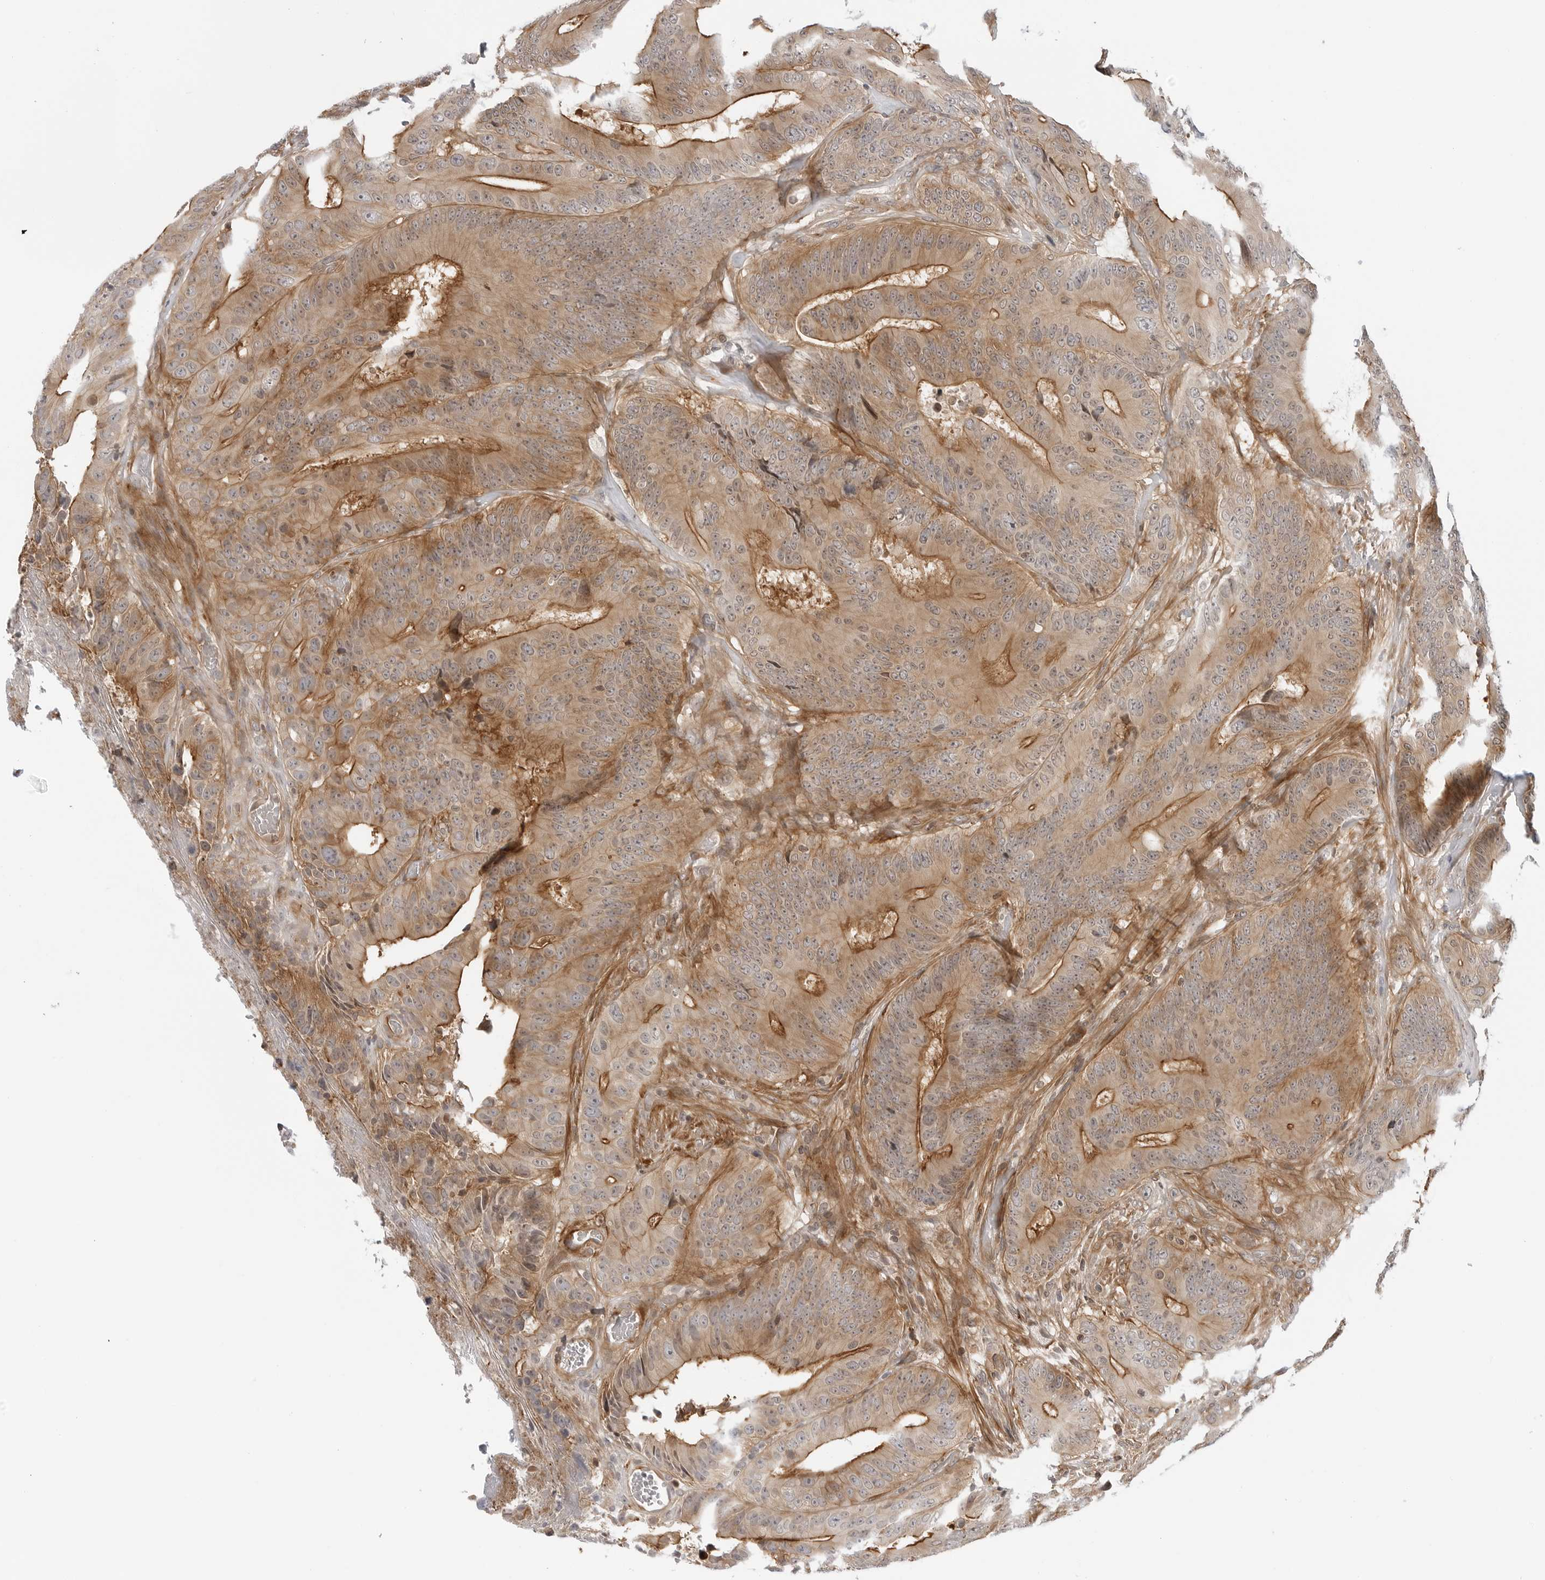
{"staining": {"intensity": "moderate", "quantity": ">75%", "location": "cytoplasmic/membranous"}, "tissue": "colorectal cancer", "cell_type": "Tumor cells", "image_type": "cancer", "snomed": [{"axis": "morphology", "description": "Adenocarcinoma, NOS"}, {"axis": "topography", "description": "Colon"}], "caption": "Immunohistochemical staining of colorectal cancer exhibits medium levels of moderate cytoplasmic/membranous staining in approximately >75% of tumor cells.", "gene": "STXBP3", "patient": {"sex": "male", "age": 83}}